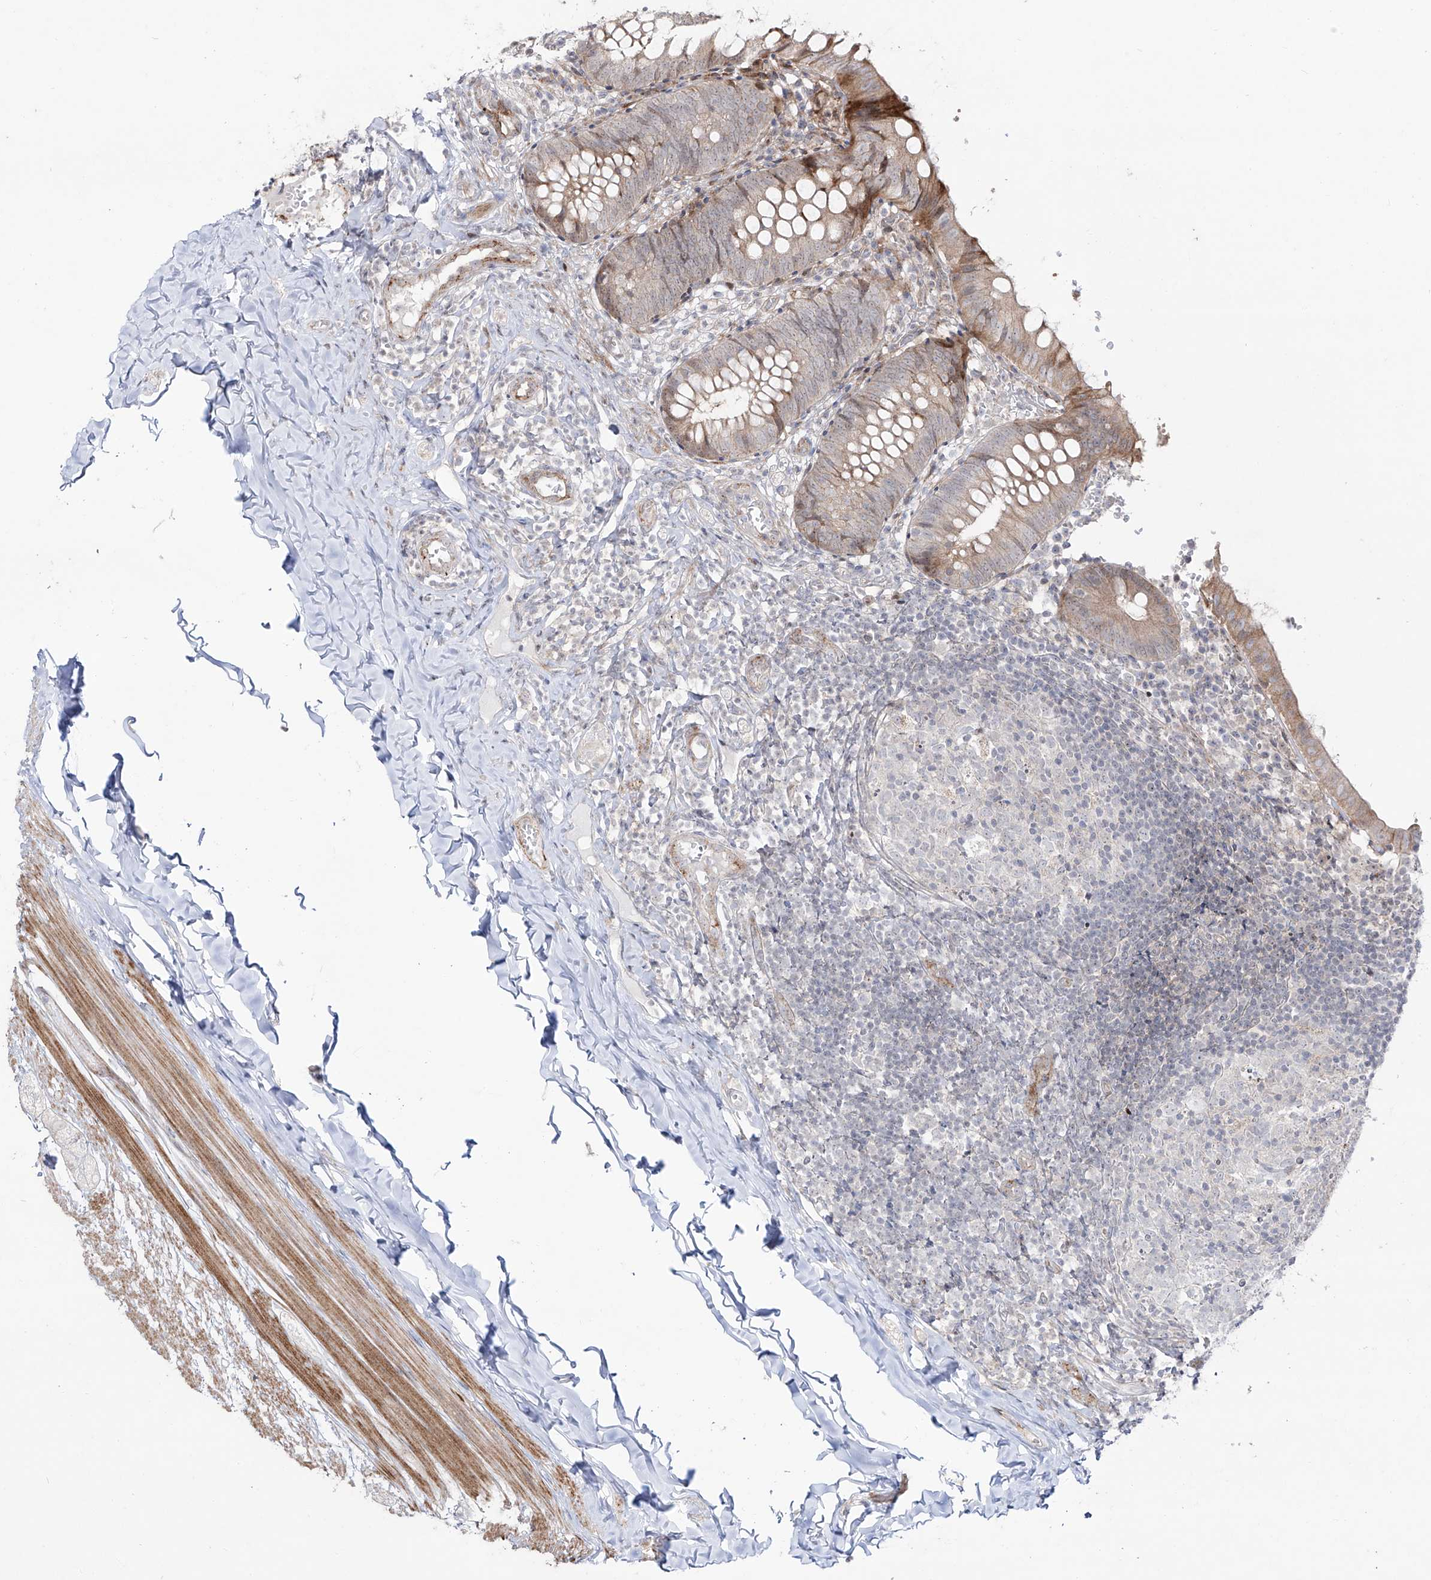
{"staining": {"intensity": "moderate", "quantity": "<25%", "location": "cytoplasmic/membranous,nuclear"}, "tissue": "appendix", "cell_type": "Glandular cells", "image_type": "normal", "snomed": [{"axis": "morphology", "description": "Normal tissue, NOS"}, {"axis": "topography", "description": "Appendix"}], "caption": "Glandular cells reveal low levels of moderate cytoplasmic/membranous,nuclear positivity in approximately <25% of cells in normal appendix.", "gene": "ZNF180", "patient": {"sex": "male", "age": 8}}